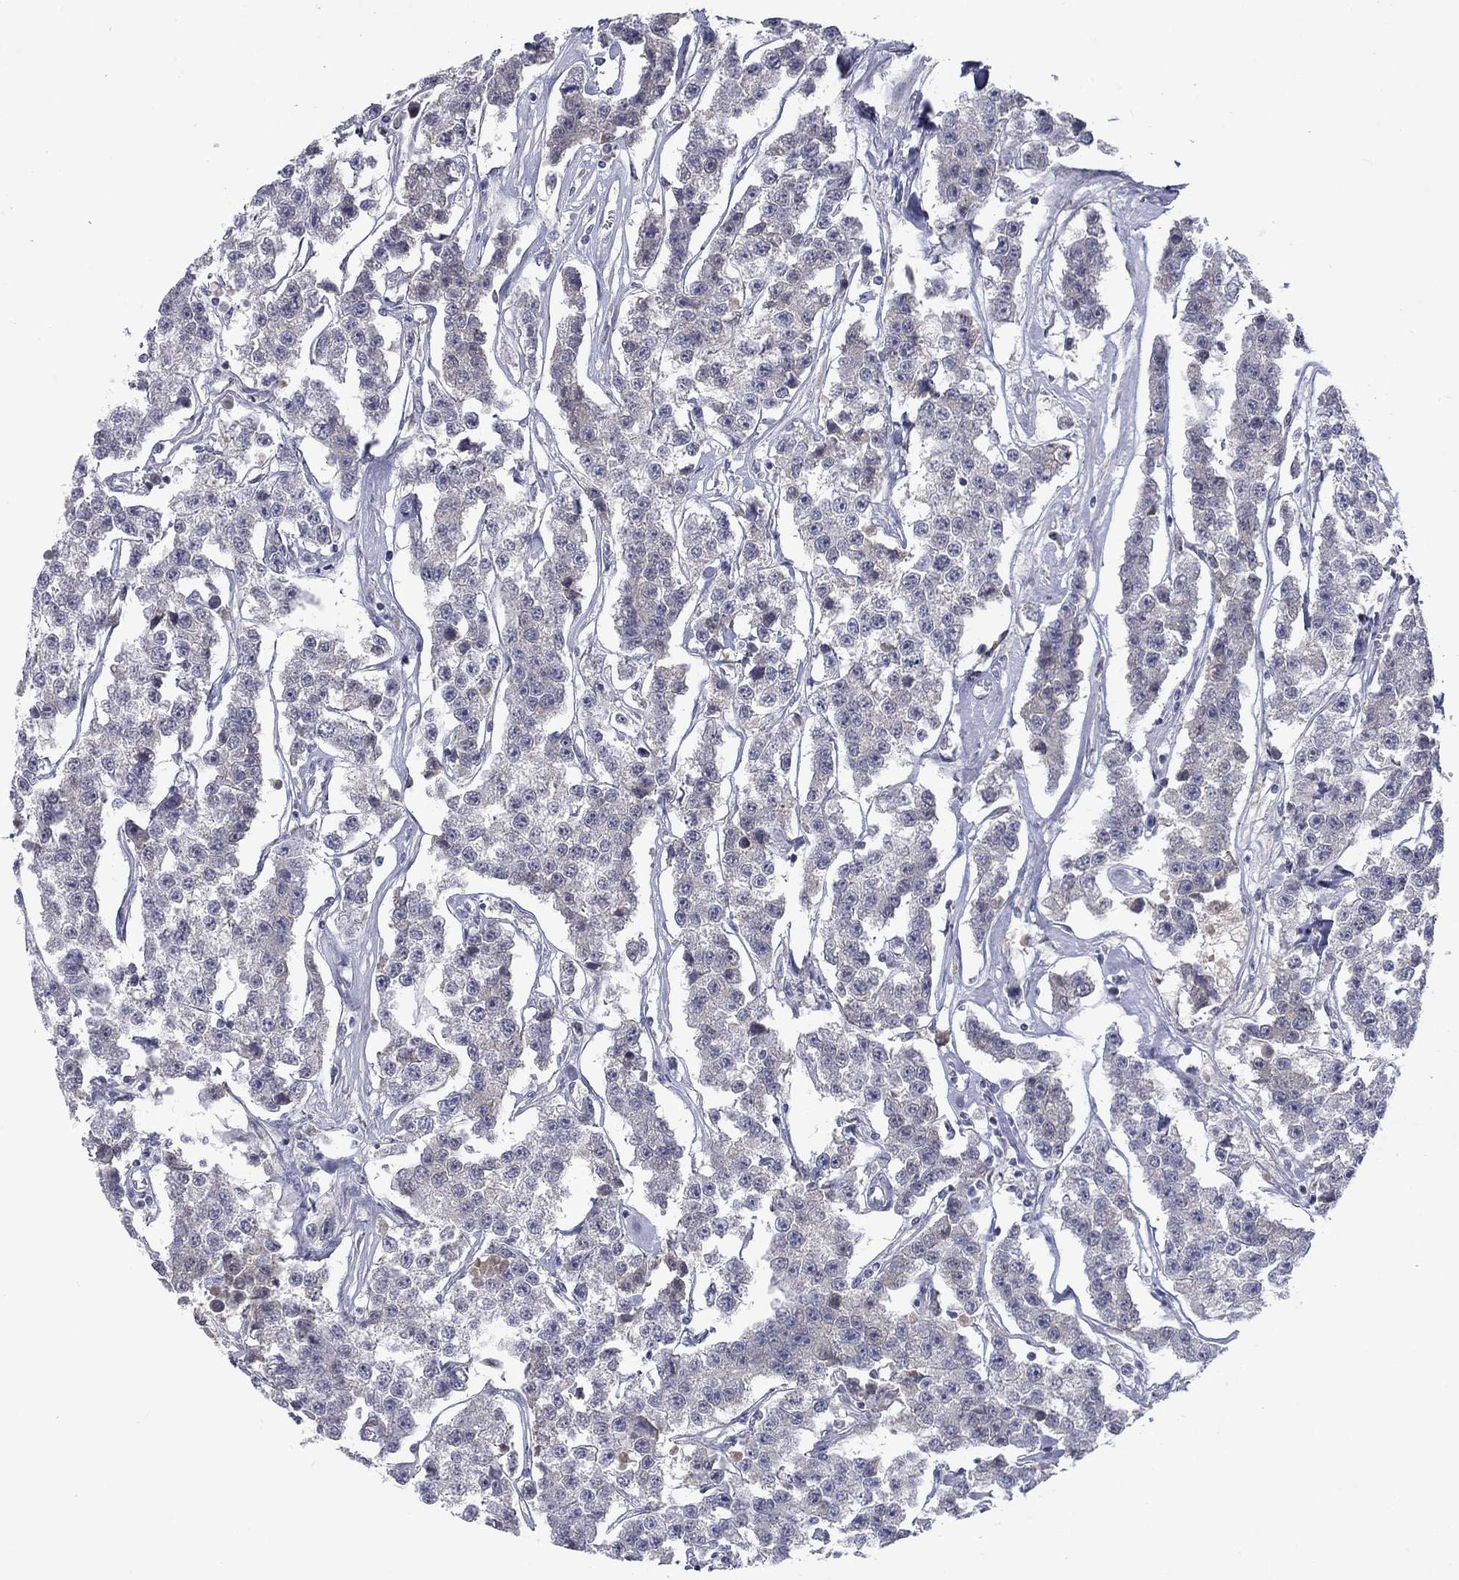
{"staining": {"intensity": "negative", "quantity": "none", "location": "none"}, "tissue": "testis cancer", "cell_type": "Tumor cells", "image_type": "cancer", "snomed": [{"axis": "morphology", "description": "Seminoma, NOS"}, {"axis": "topography", "description": "Testis"}], "caption": "High magnification brightfield microscopy of testis cancer (seminoma) stained with DAB (3,3'-diaminobenzidine) (brown) and counterstained with hematoxylin (blue): tumor cells show no significant staining.", "gene": "CACNA1A", "patient": {"sex": "male", "age": 59}}